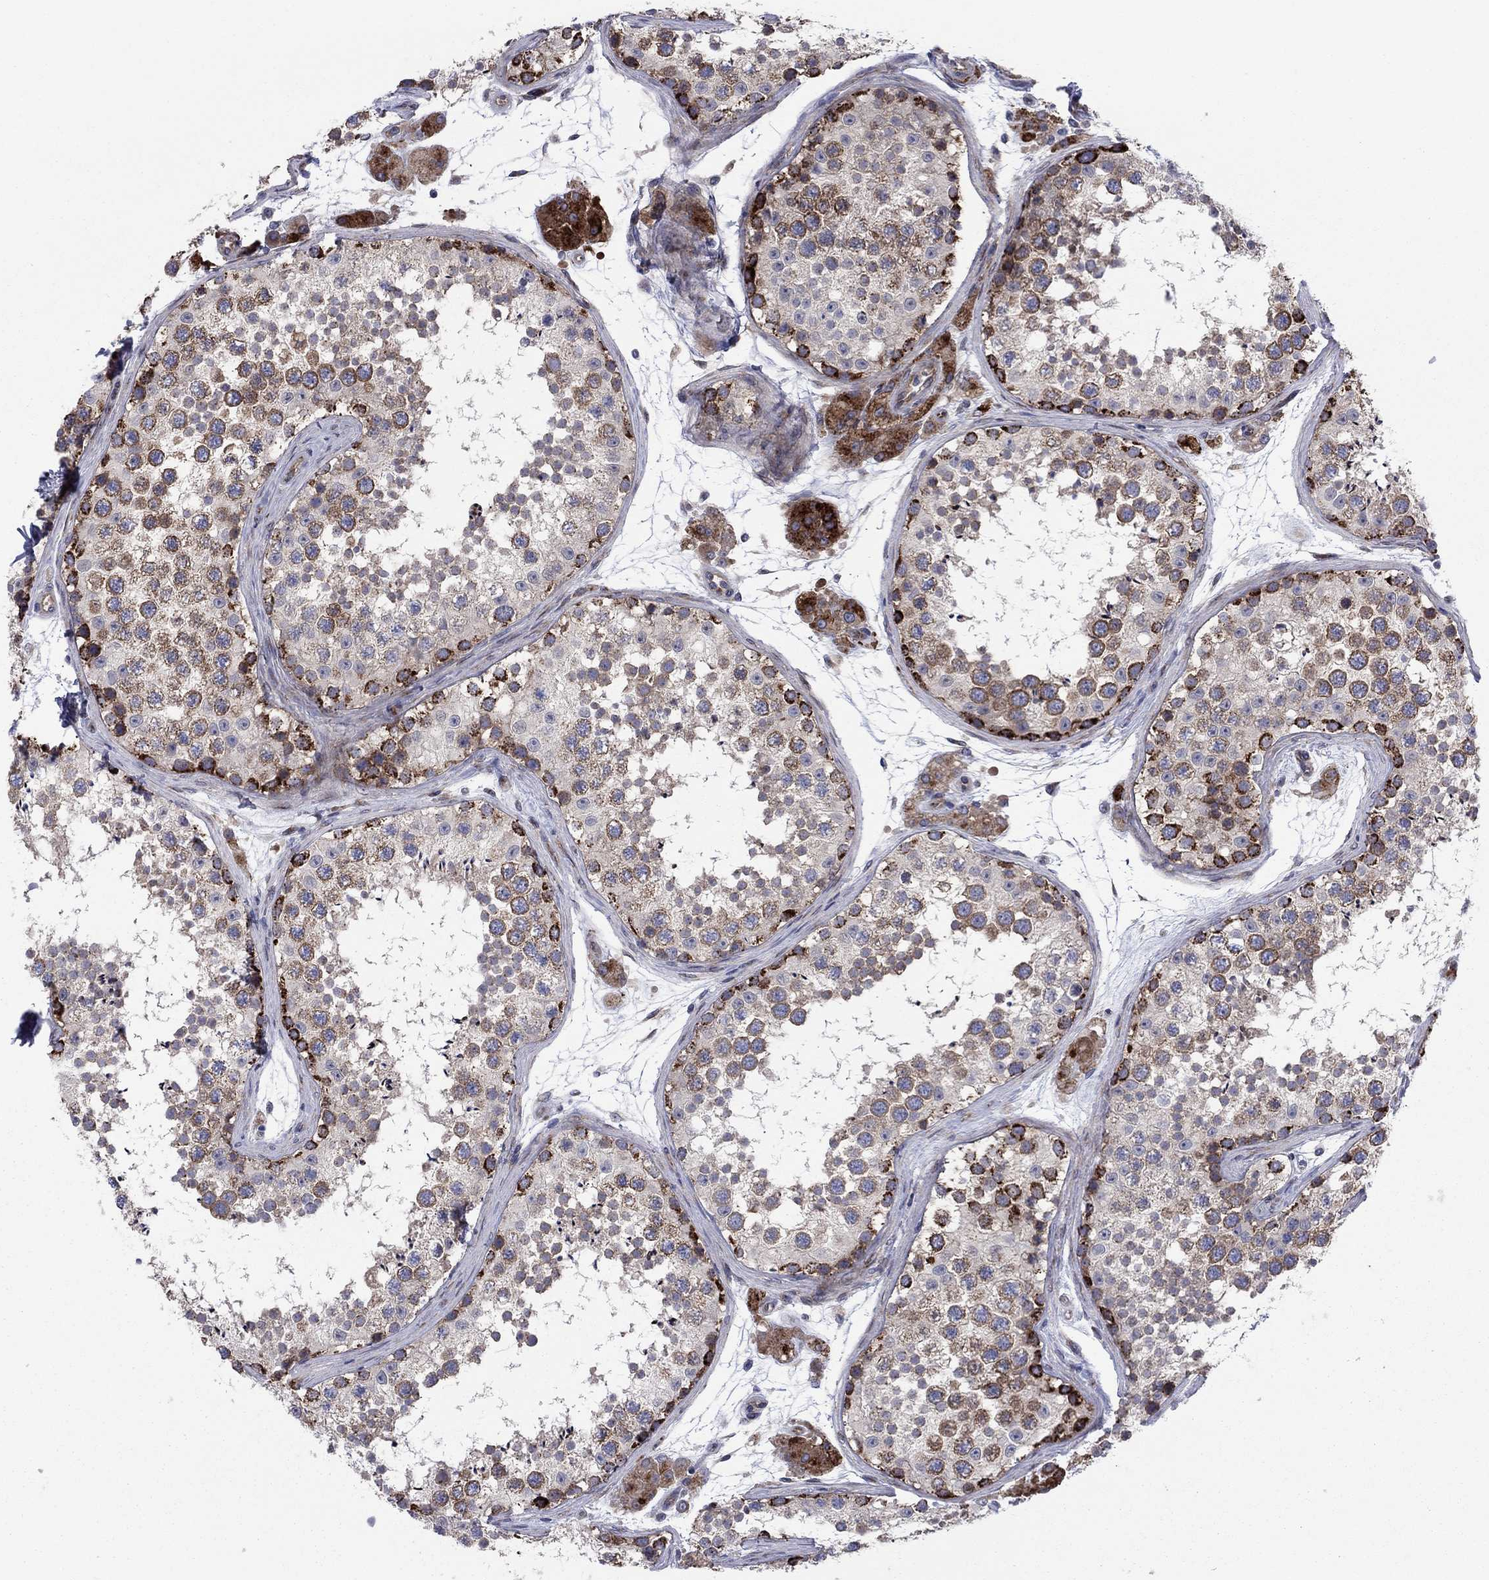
{"staining": {"intensity": "strong", "quantity": "<25%", "location": "cytoplasmic/membranous"}, "tissue": "testis", "cell_type": "Cells in seminiferous ducts", "image_type": "normal", "snomed": [{"axis": "morphology", "description": "Normal tissue, NOS"}, {"axis": "topography", "description": "Testis"}], "caption": "An IHC micrograph of unremarkable tissue is shown. Protein staining in brown labels strong cytoplasmic/membranous positivity in testis within cells in seminiferous ducts. The staining is performed using DAB brown chromogen to label protein expression. The nuclei are counter-stained blue using hematoxylin.", "gene": "GPR155", "patient": {"sex": "male", "age": 41}}